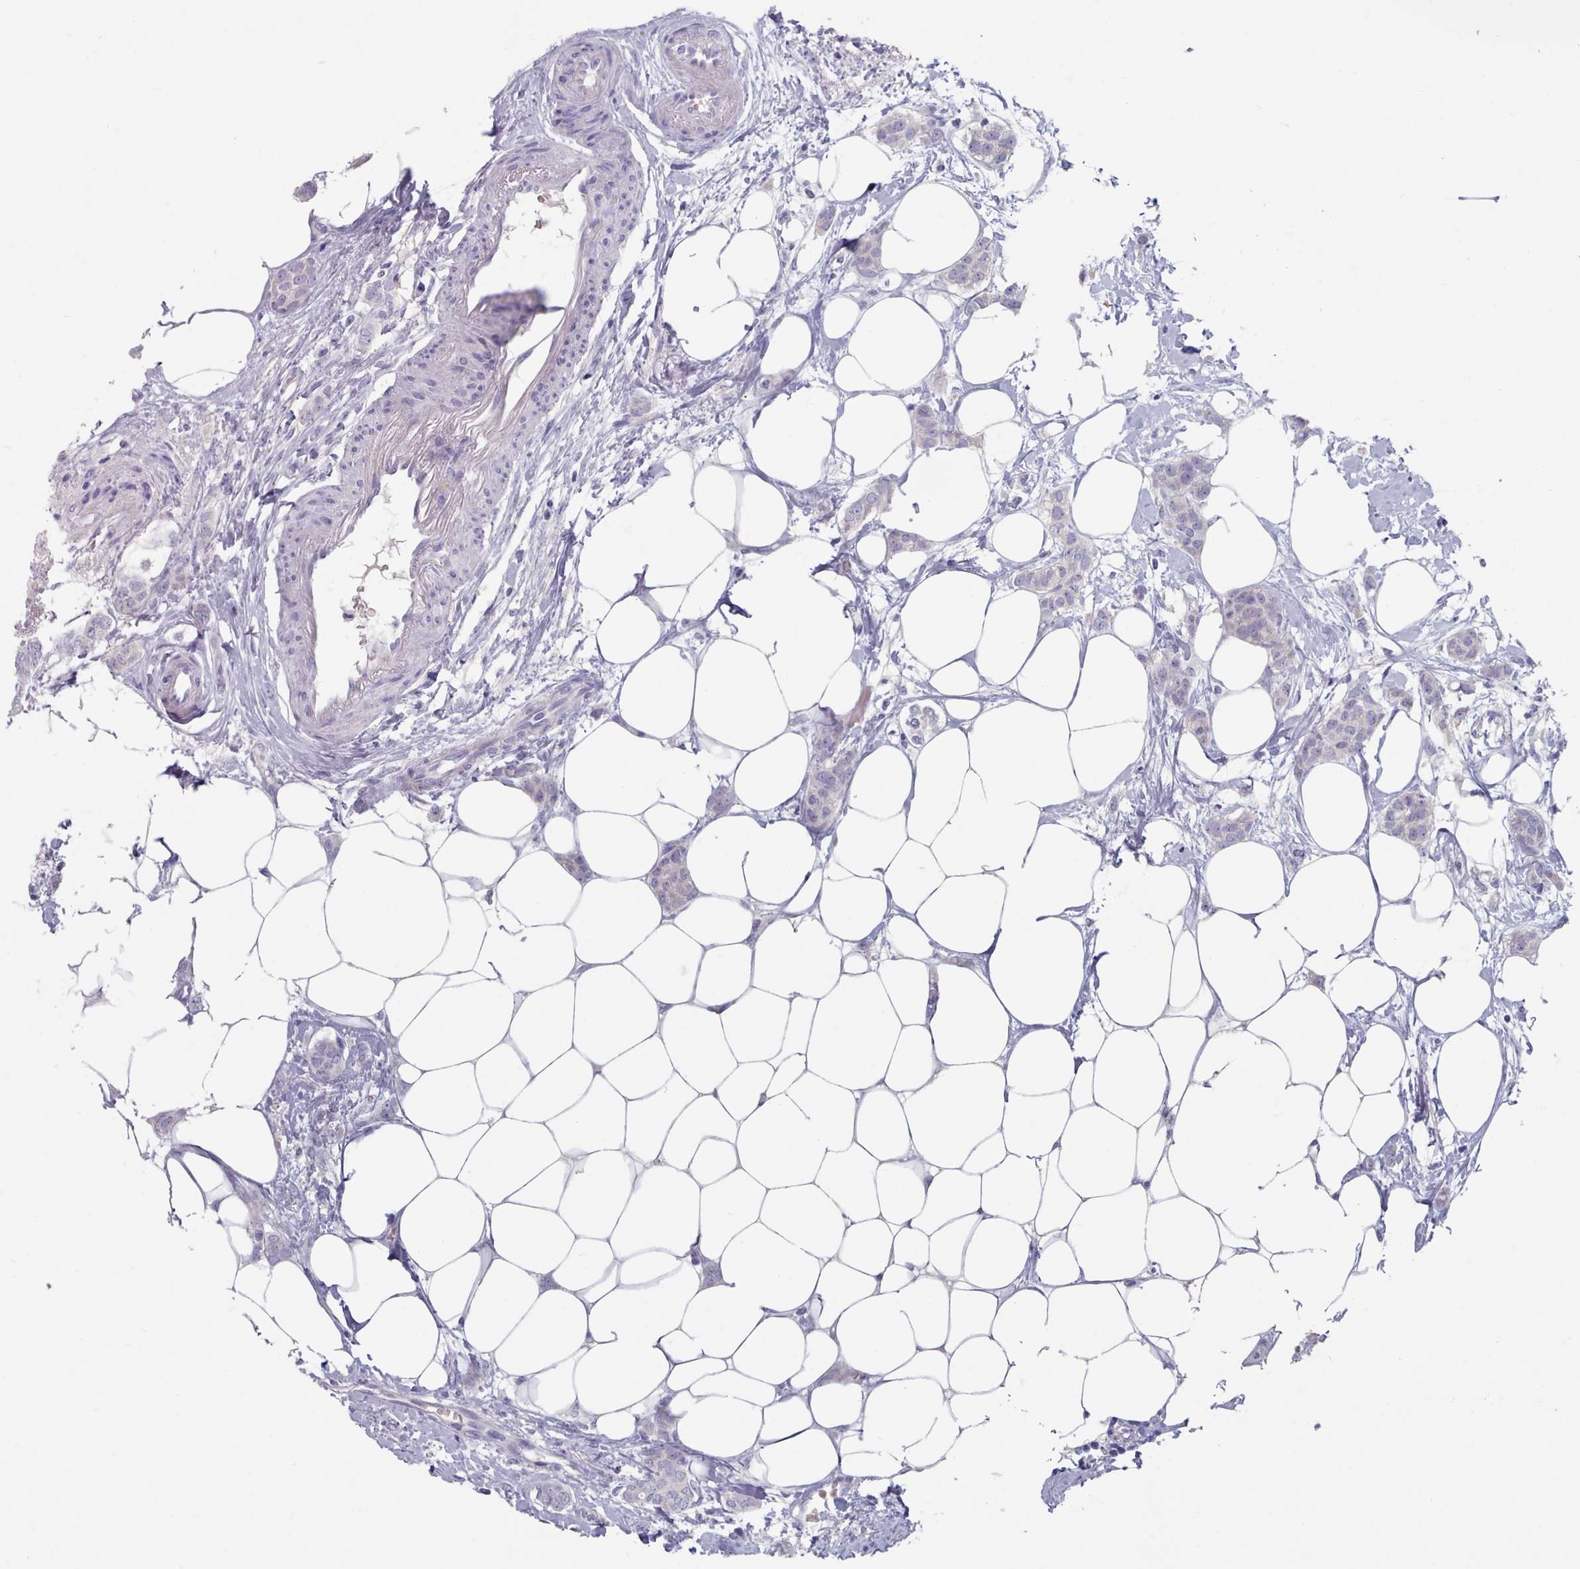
{"staining": {"intensity": "negative", "quantity": "none", "location": "none"}, "tissue": "breast cancer", "cell_type": "Tumor cells", "image_type": "cancer", "snomed": [{"axis": "morphology", "description": "Duct carcinoma"}, {"axis": "topography", "description": "Breast"}], "caption": "Breast cancer (invasive ductal carcinoma) stained for a protein using immunohistochemistry (IHC) demonstrates no expression tumor cells.", "gene": "HAO1", "patient": {"sex": "female", "age": 72}}